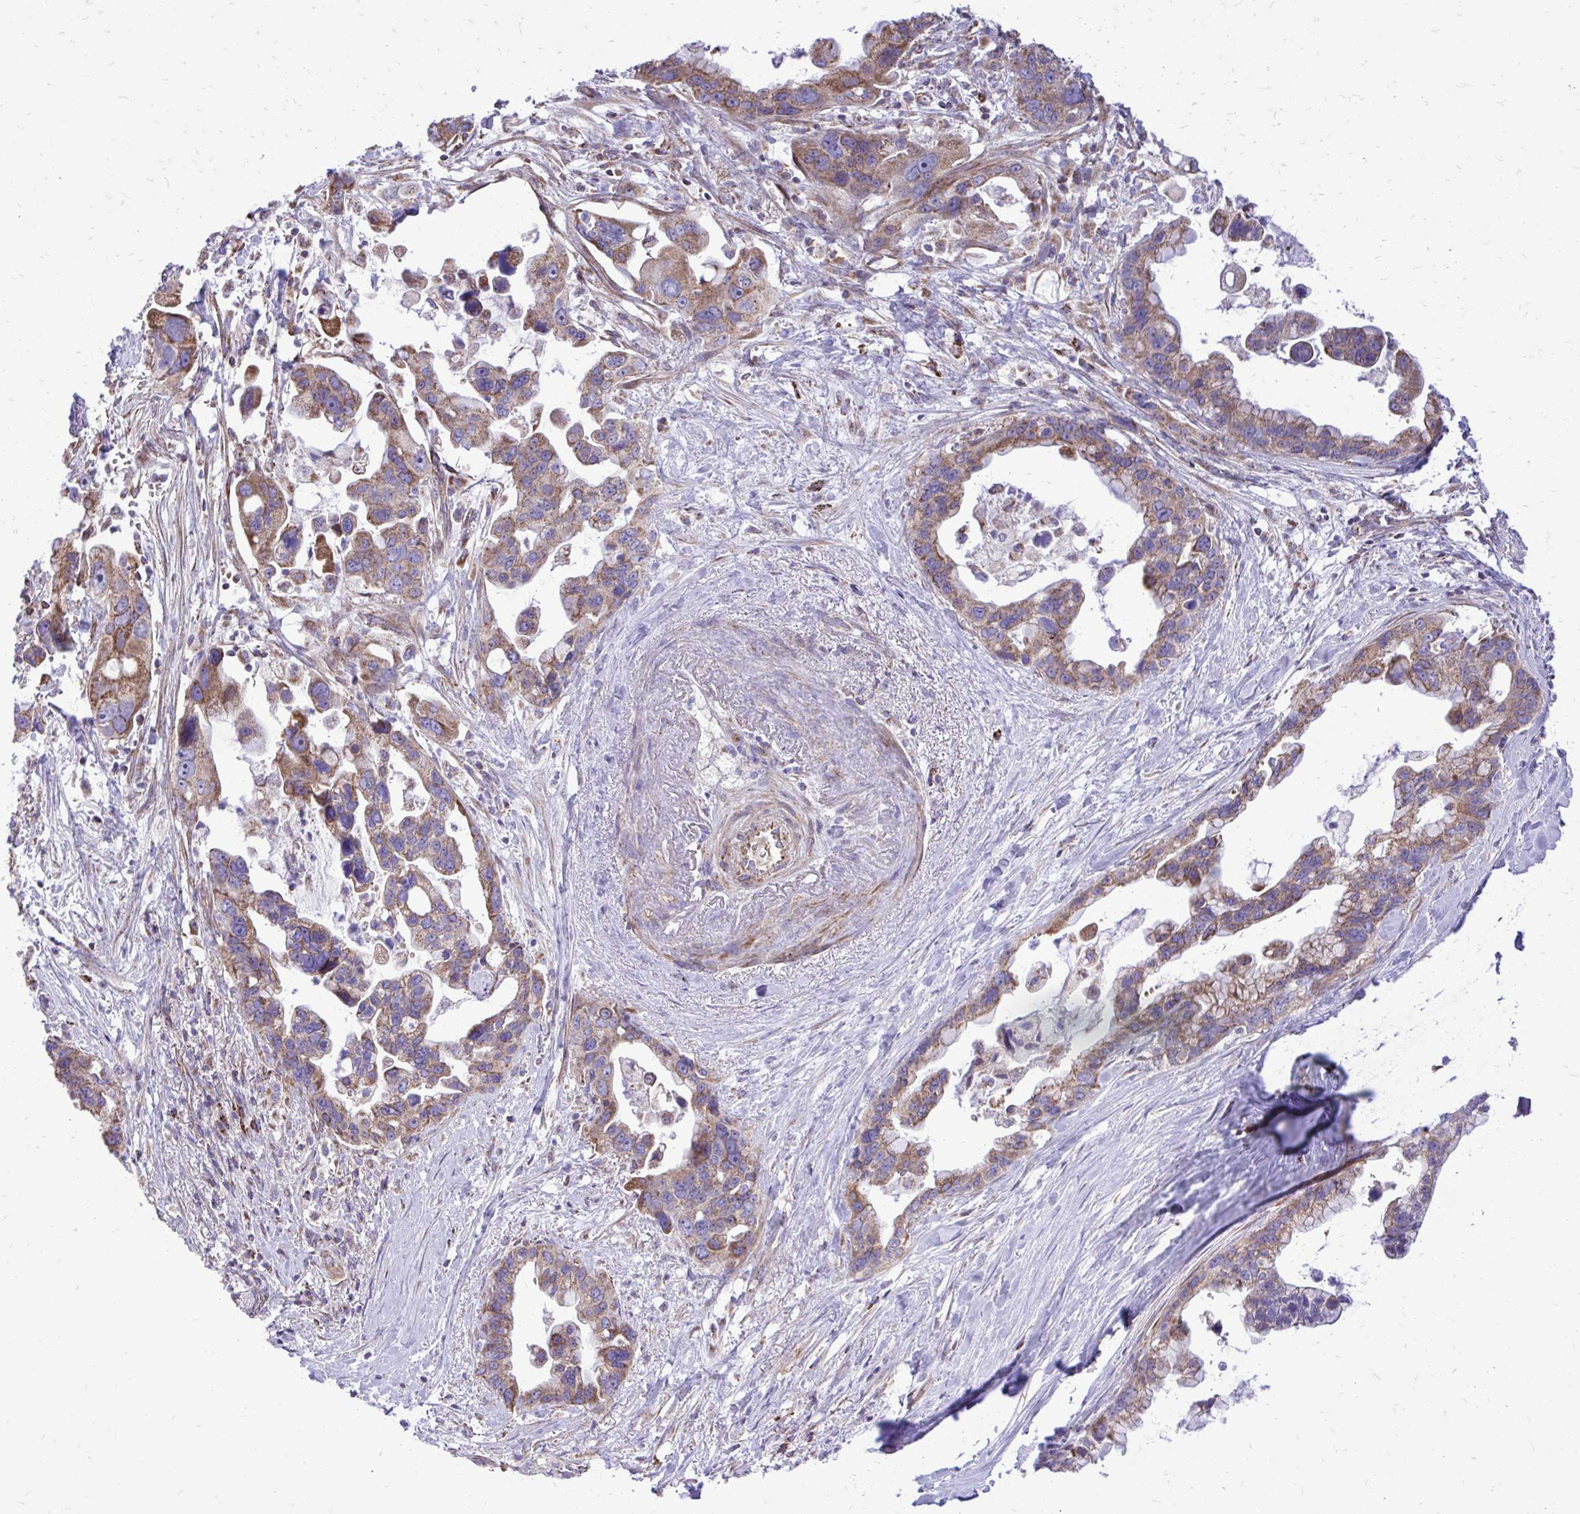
{"staining": {"intensity": "moderate", "quantity": "25%-75%", "location": "cytoplasmic/membranous"}, "tissue": "pancreatic cancer", "cell_type": "Tumor cells", "image_type": "cancer", "snomed": [{"axis": "morphology", "description": "Adenocarcinoma, NOS"}, {"axis": "topography", "description": "Pancreas"}], "caption": "This photomicrograph exhibits IHC staining of pancreatic cancer (adenocarcinoma), with medium moderate cytoplasmic/membranous staining in about 25%-75% of tumor cells.", "gene": "ATP13A2", "patient": {"sex": "female", "age": 83}}